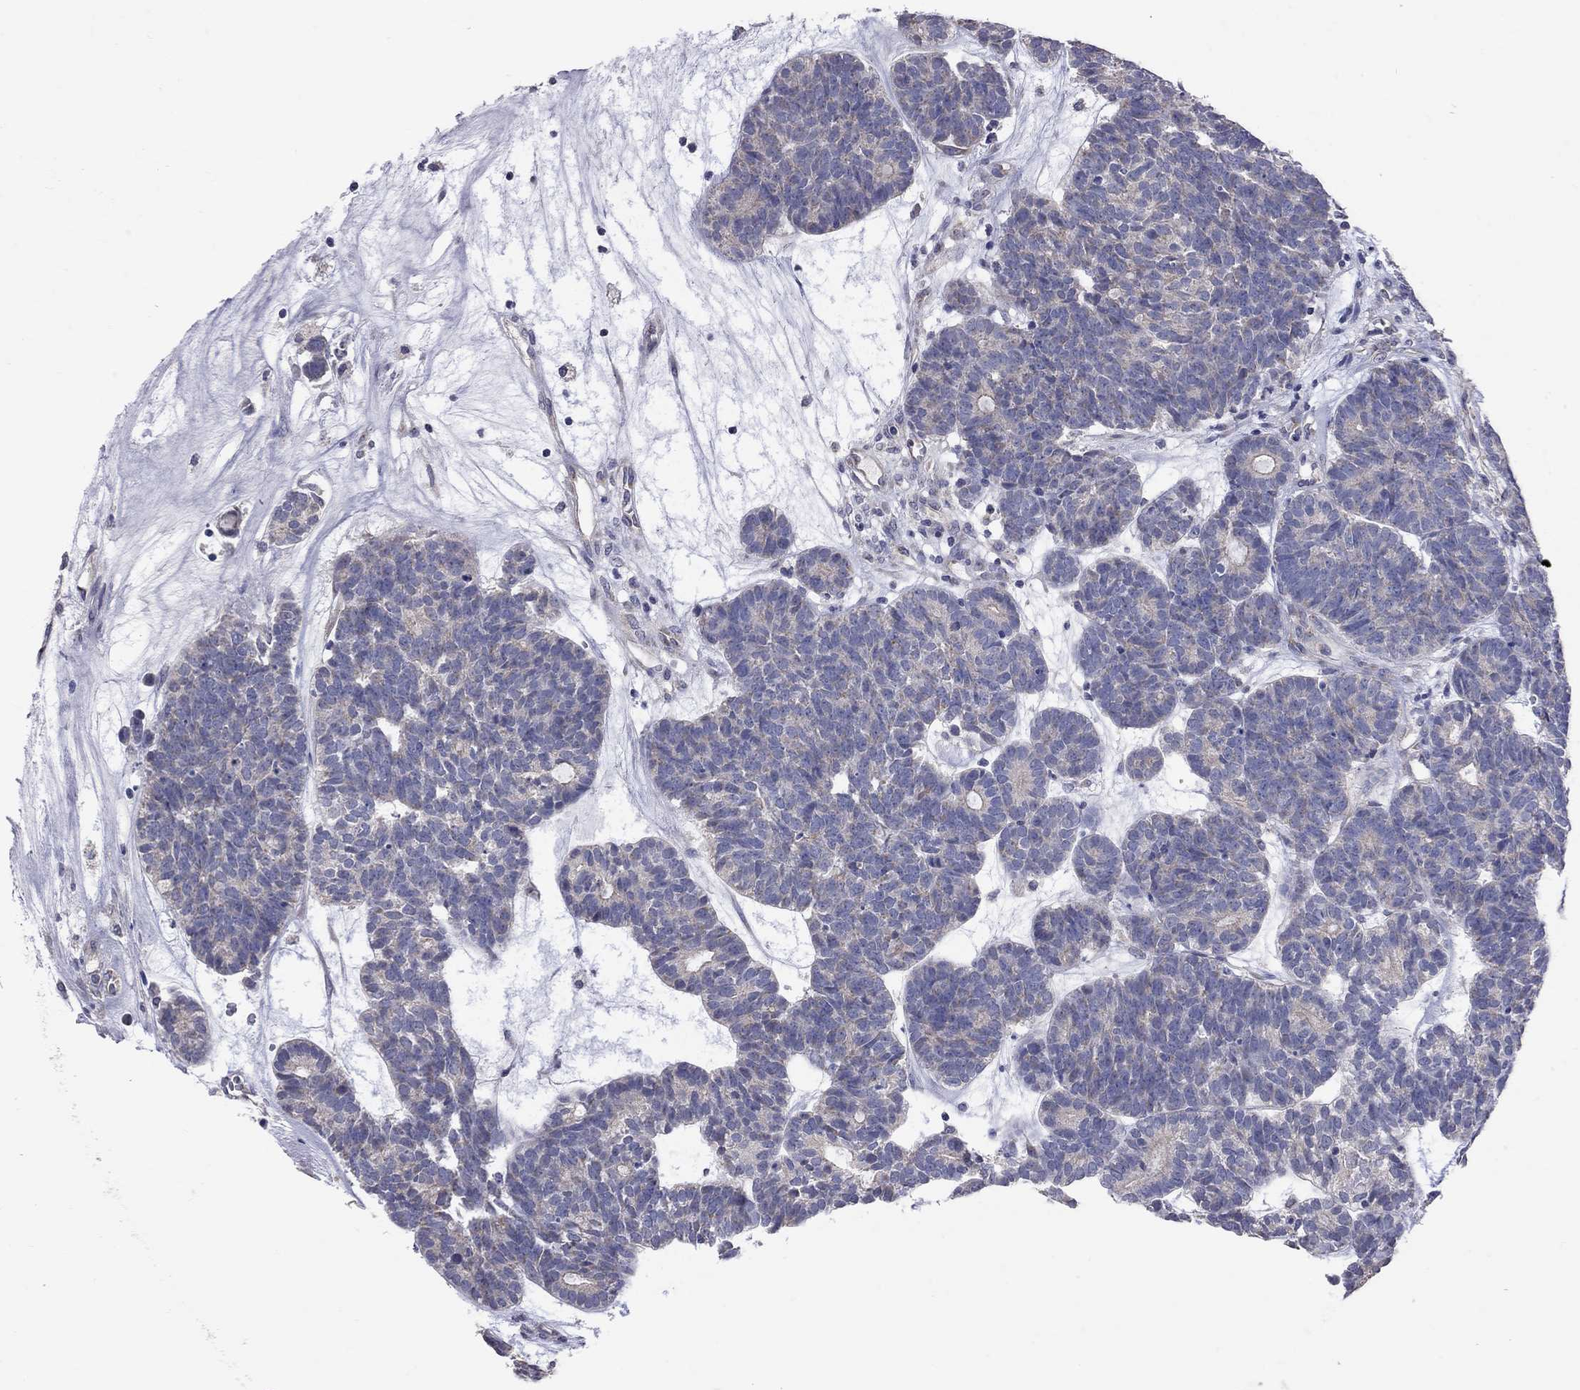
{"staining": {"intensity": "negative", "quantity": "none", "location": "none"}, "tissue": "head and neck cancer", "cell_type": "Tumor cells", "image_type": "cancer", "snomed": [{"axis": "morphology", "description": "Adenocarcinoma, NOS"}, {"axis": "topography", "description": "Head-Neck"}], "caption": "IHC photomicrograph of human head and neck cancer (adenocarcinoma) stained for a protein (brown), which reveals no positivity in tumor cells.", "gene": "OPRK1", "patient": {"sex": "female", "age": 81}}